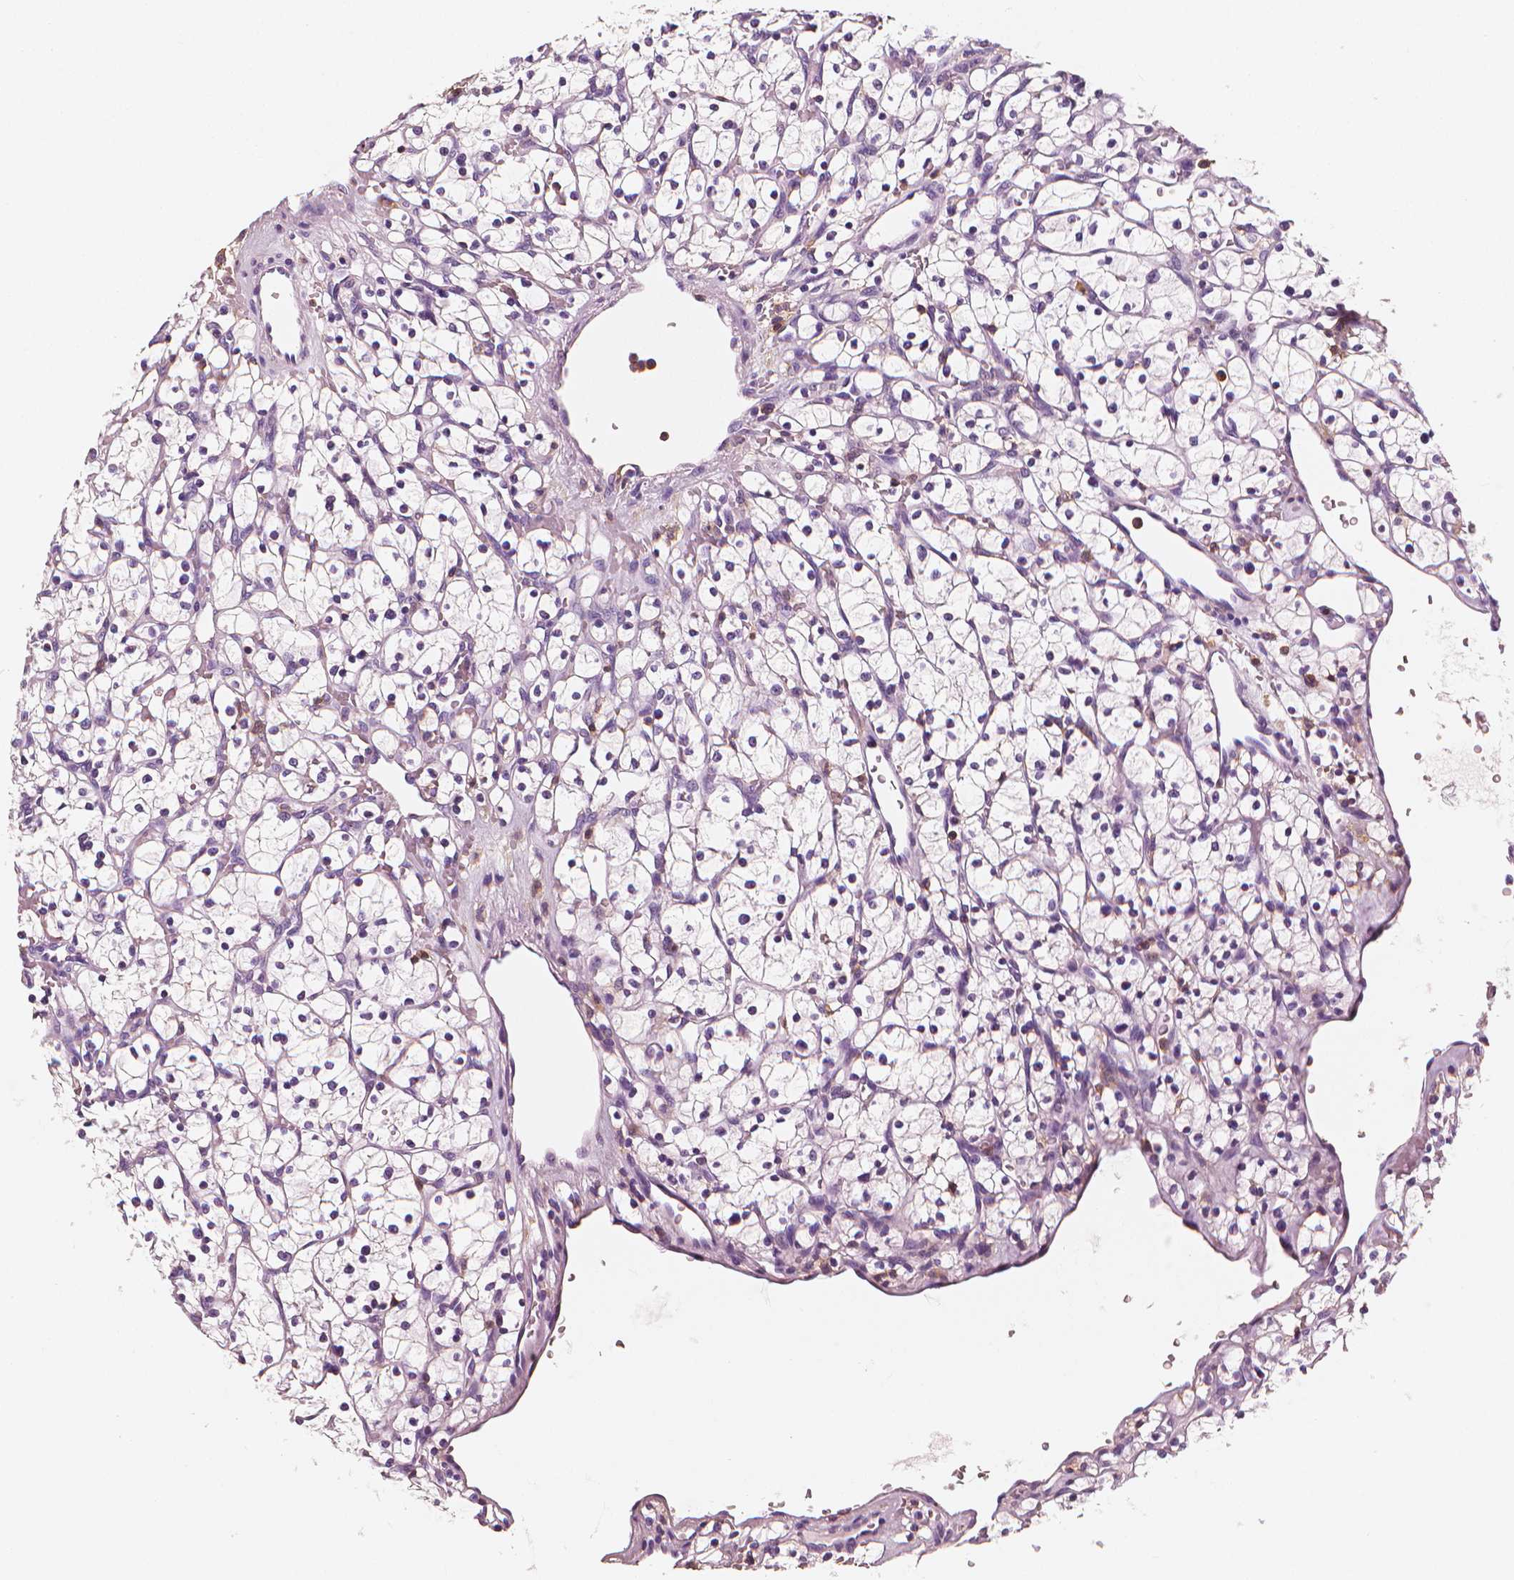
{"staining": {"intensity": "negative", "quantity": "none", "location": "none"}, "tissue": "renal cancer", "cell_type": "Tumor cells", "image_type": "cancer", "snomed": [{"axis": "morphology", "description": "Adenocarcinoma, NOS"}, {"axis": "topography", "description": "Kidney"}], "caption": "Adenocarcinoma (renal) stained for a protein using immunohistochemistry shows no staining tumor cells.", "gene": "PTPRC", "patient": {"sex": "female", "age": 64}}